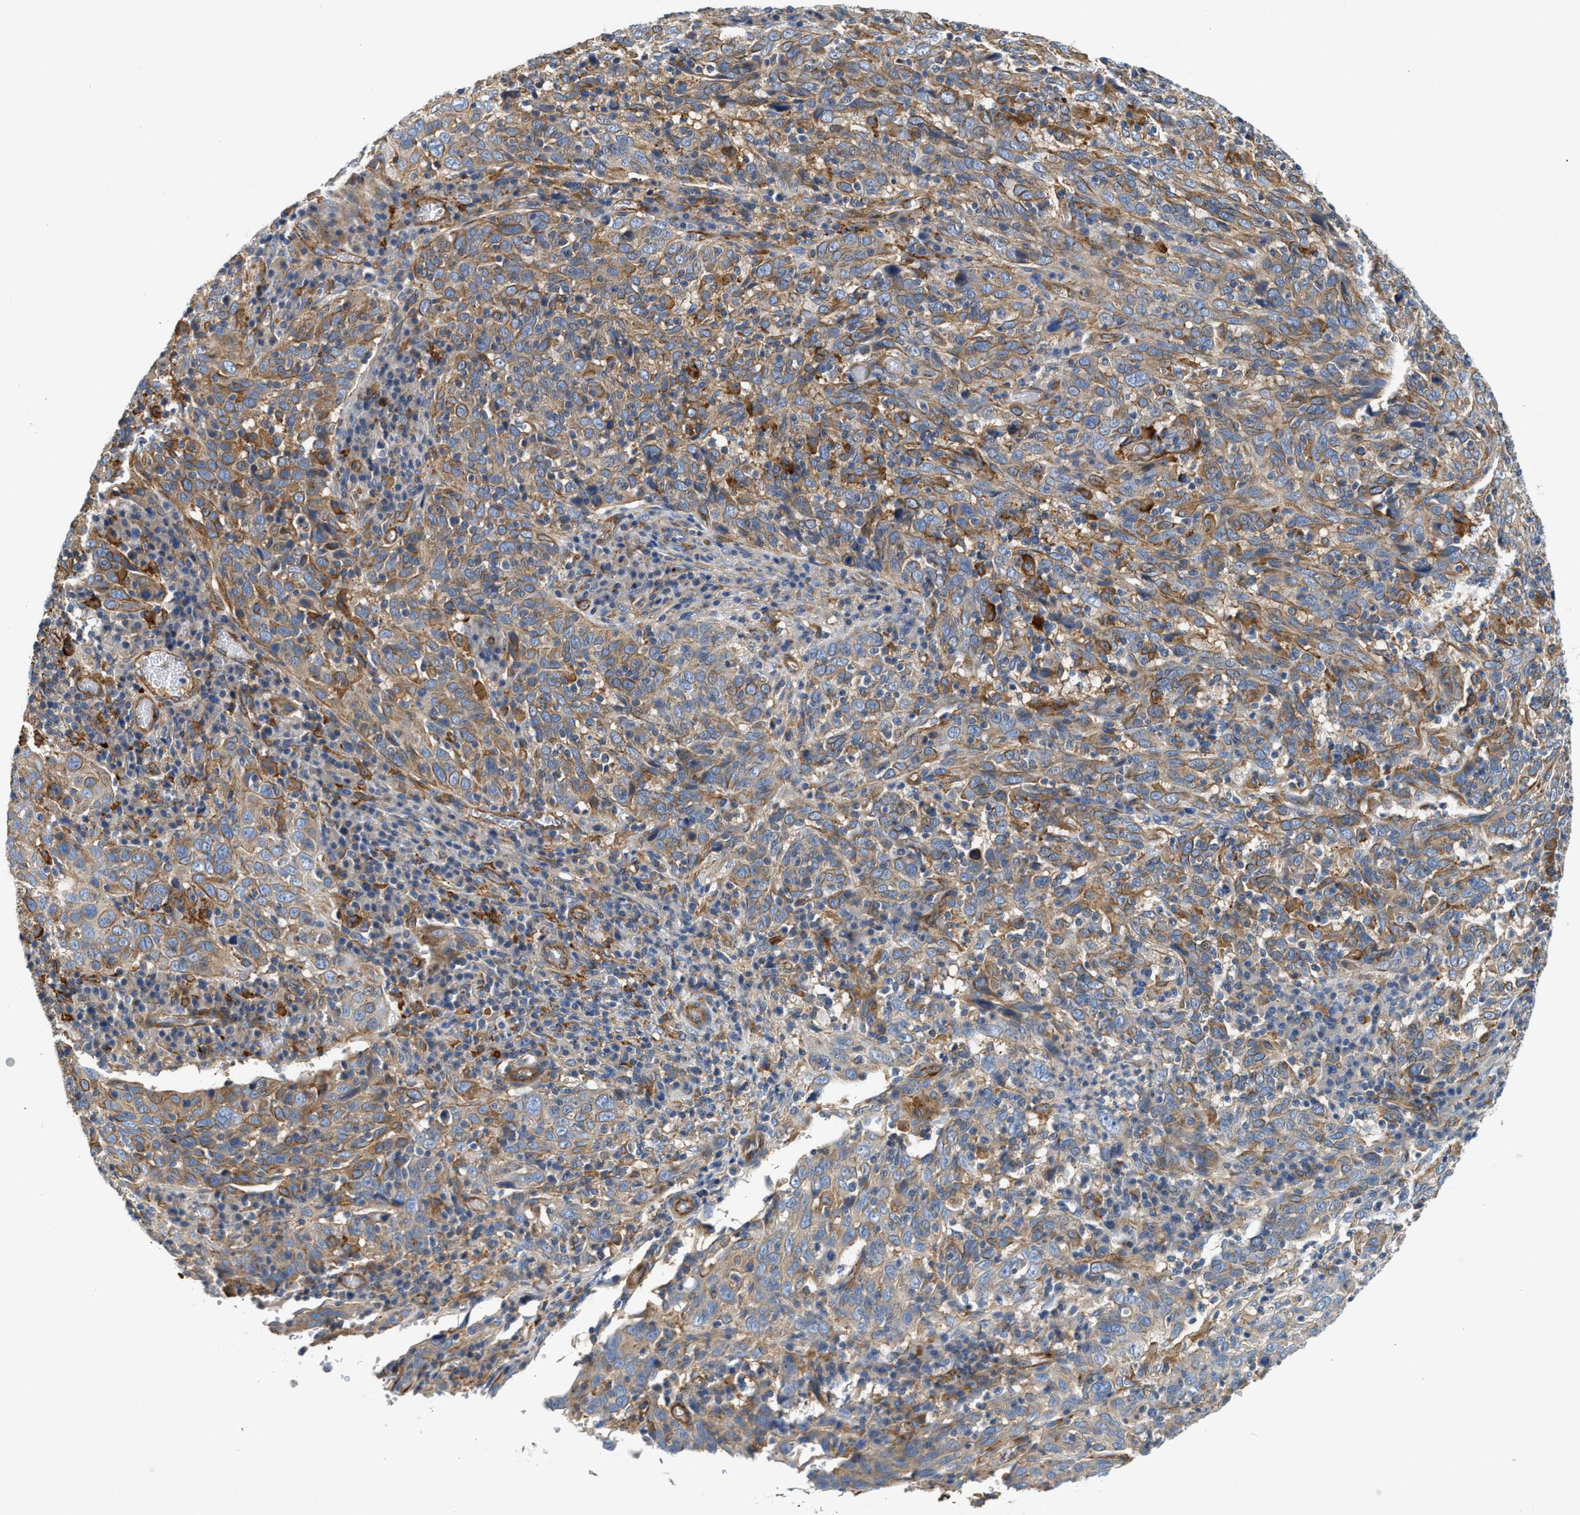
{"staining": {"intensity": "moderate", "quantity": "25%-75%", "location": "cytoplasmic/membranous"}, "tissue": "cervical cancer", "cell_type": "Tumor cells", "image_type": "cancer", "snomed": [{"axis": "morphology", "description": "Squamous cell carcinoma, NOS"}, {"axis": "topography", "description": "Cervix"}], "caption": "Moderate cytoplasmic/membranous expression for a protein is present in approximately 25%-75% of tumor cells of cervical cancer (squamous cell carcinoma) using immunohistochemistry.", "gene": "NSUN7", "patient": {"sex": "female", "age": 46}}